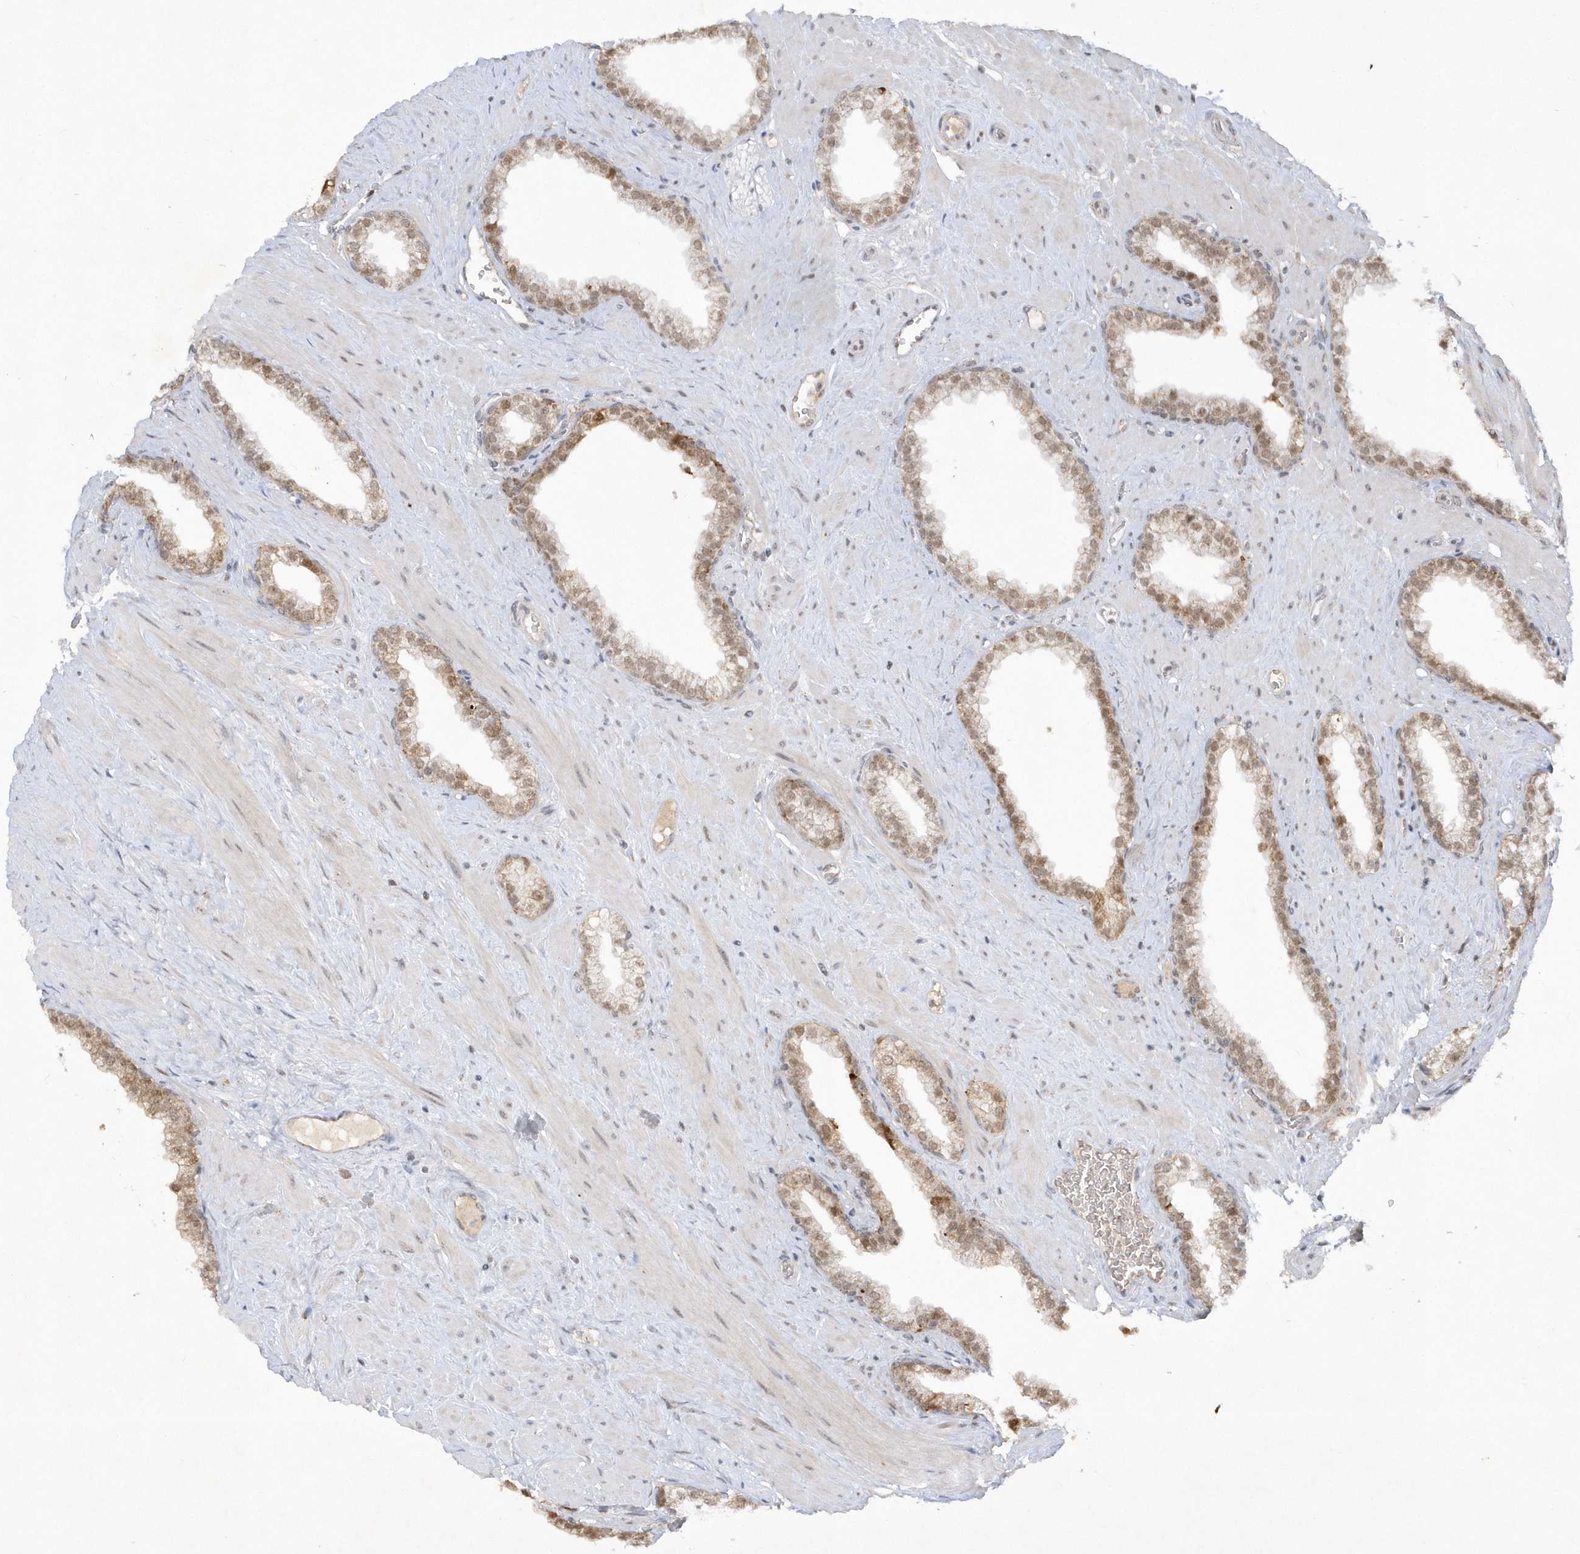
{"staining": {"intensity": "weak", "quantity": "25%-75%", "location": "cytoplasmic/membranous,nuclear"}, "tissue": "prostate", "cell_type": "Glandular cells", "image_type": "normal", "snomed": [{"axis": "morphology", "description": "Normal tissue, NOS"}, {"axis": "morphology", "description": "Urothelial carcinoma, Low grade"}, {"axis": "topography", "description": "Urinary bladder"}, {"axis": "topography", "description": "Prostate"}], "caption": "The photomicrograph displays a brown stain indicating the presence of a protein in the cytoplasmic/membranous,nuclear of glandular cells in prostate. (DAB (3,3'-diaminobenzidine) IHC, brown staining for protein, blue staining for nuclei).", "gene": "CPSF3", "patient": {"sex": "male", "age": 60}}